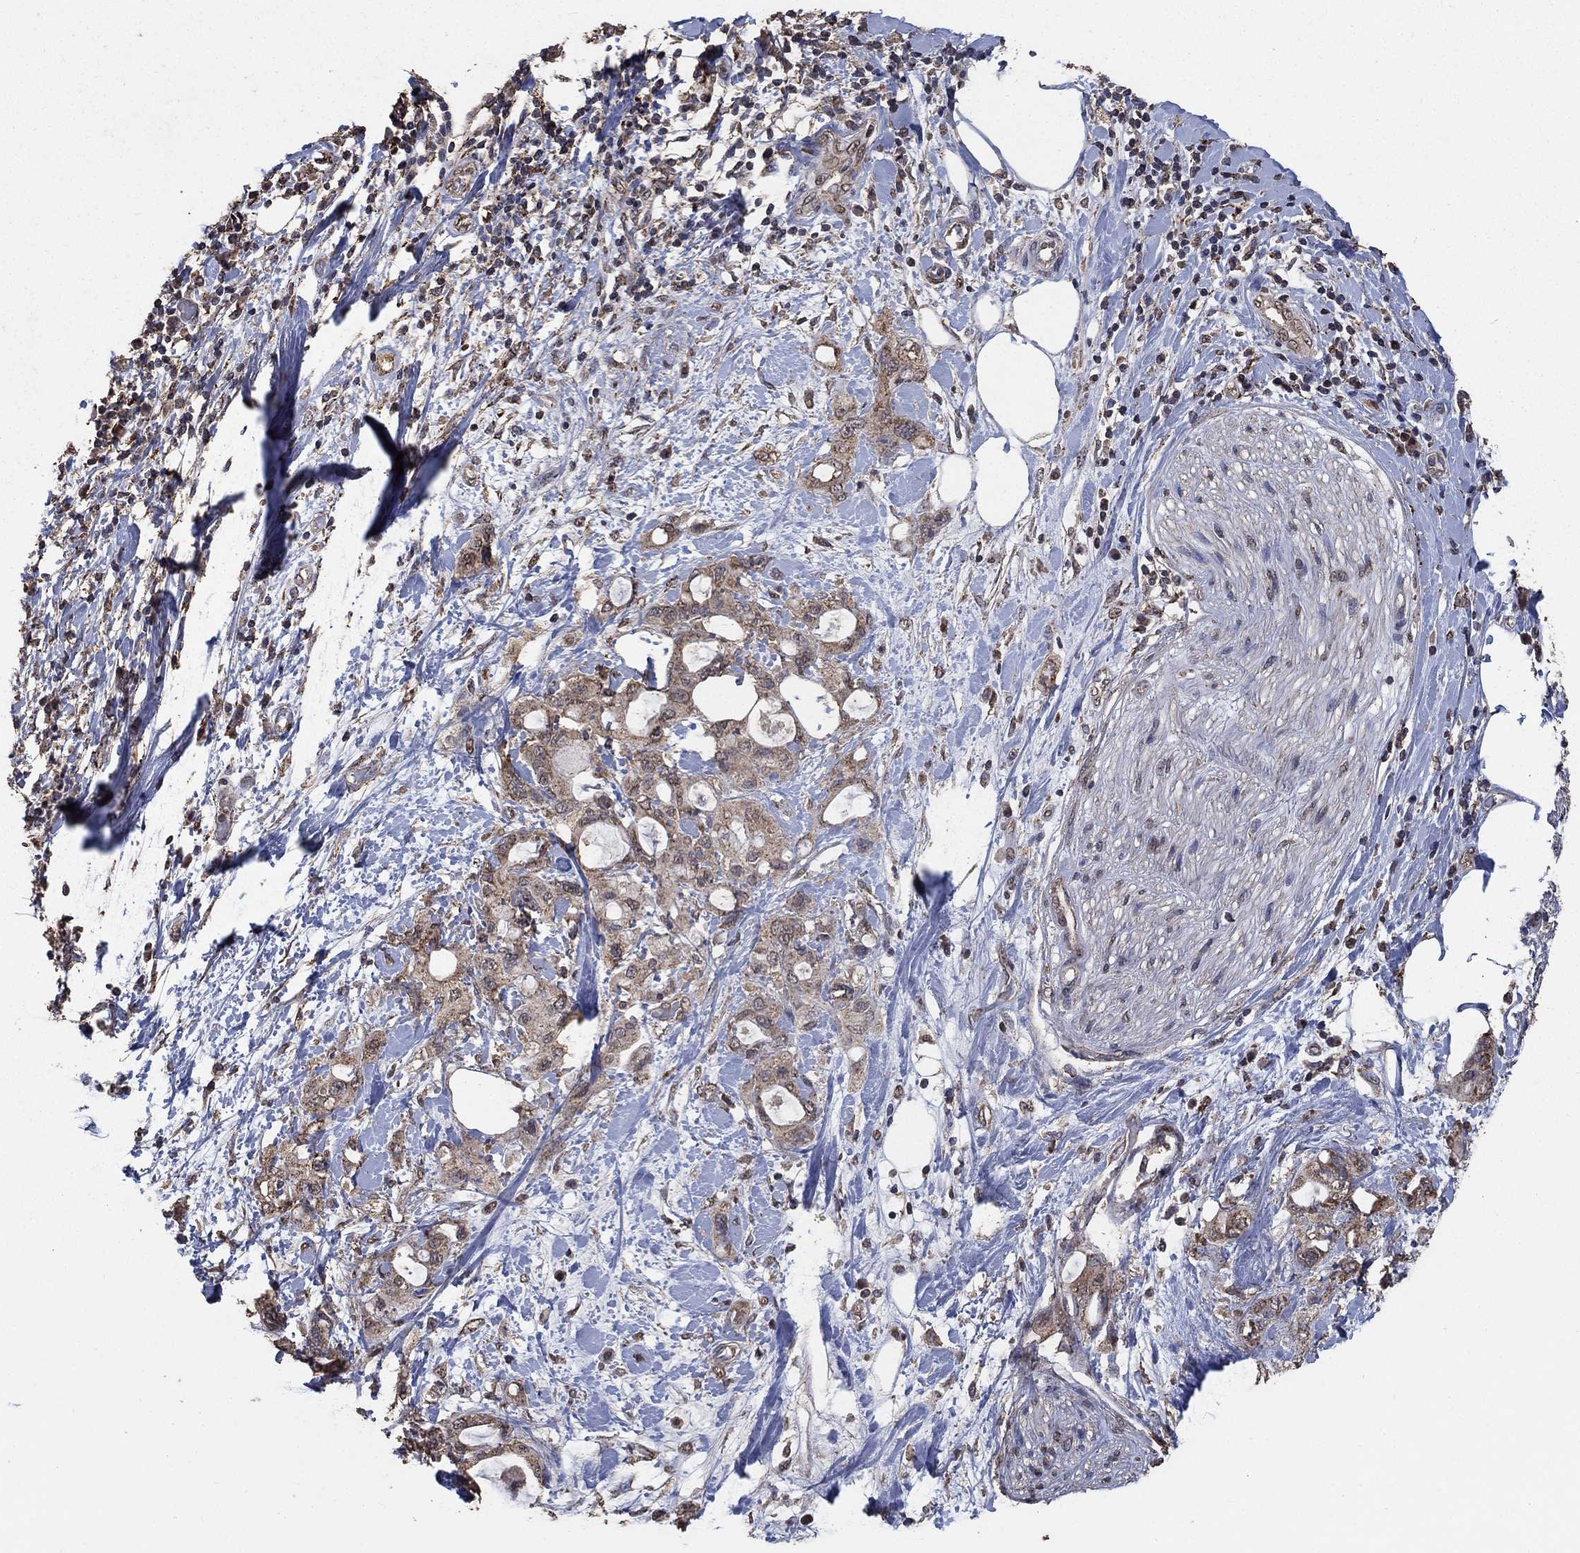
{"staining": {"intensity": "weak", "quantity": "25%-75%", "location": "cytoplasmic/membranous"}, "tissue": "pancreatic cancer", "cell_type": "Tumor cells", "image_type": "cancer", "snomed": [{"axis": "morphology", "description": "Adenocarcinoma, NOS"}, {"axis": "topography", "description": "Pancreas"}], "caption": "The histopathology image exhibits immunohistochemical staining of adenocarcinoma (pancreatic). There is weak cytoplasmic/membranous staining is appreciated in approximately 25%-75% of tumor cells. (Brightfield microscopy of DAB IHC at high magnification).", "gene": "MRPS24", "patient": {"sex": "female", "age": 56}}